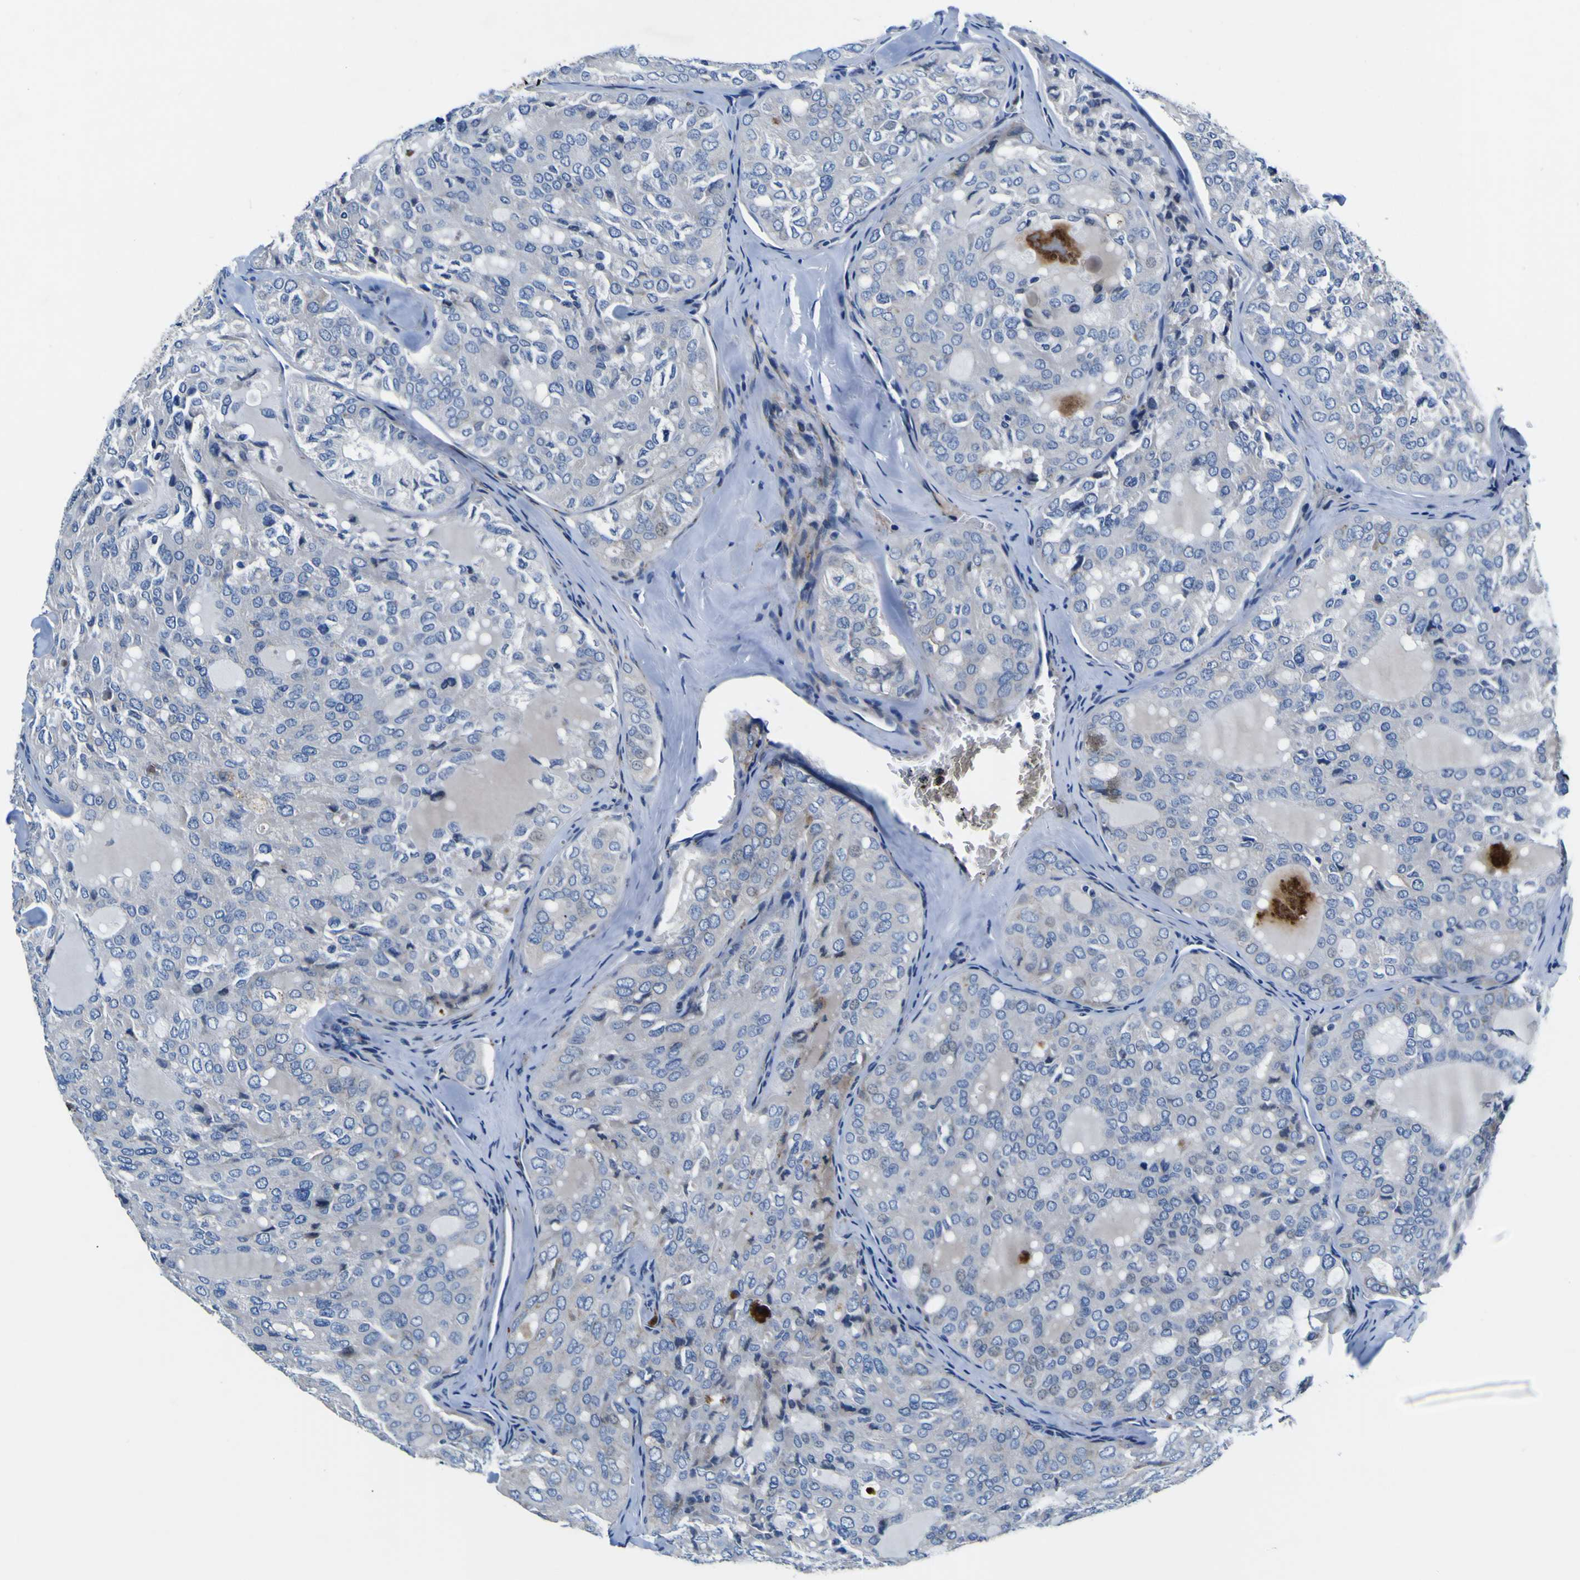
{"staining": {"intensity": "negative", "quantity": "none", "location": "none"}, "tissue": "thyroid cancer", "cell_type": "Tumor cells", "image_type": "cancer", "snomed": [{"axis": "morphology", "description": "Follicular adenoma carcinoma, NOS"}, {"axis": "topography", "description": "Thyroid gland"}], "caption": "Thyroid follicular adenoma carcinoma stained for a protein using immunohistochemistry reveals no positivity tumor cells.", "gene": "AGAP3", "patient": {"sex": "male", "age": 75}}